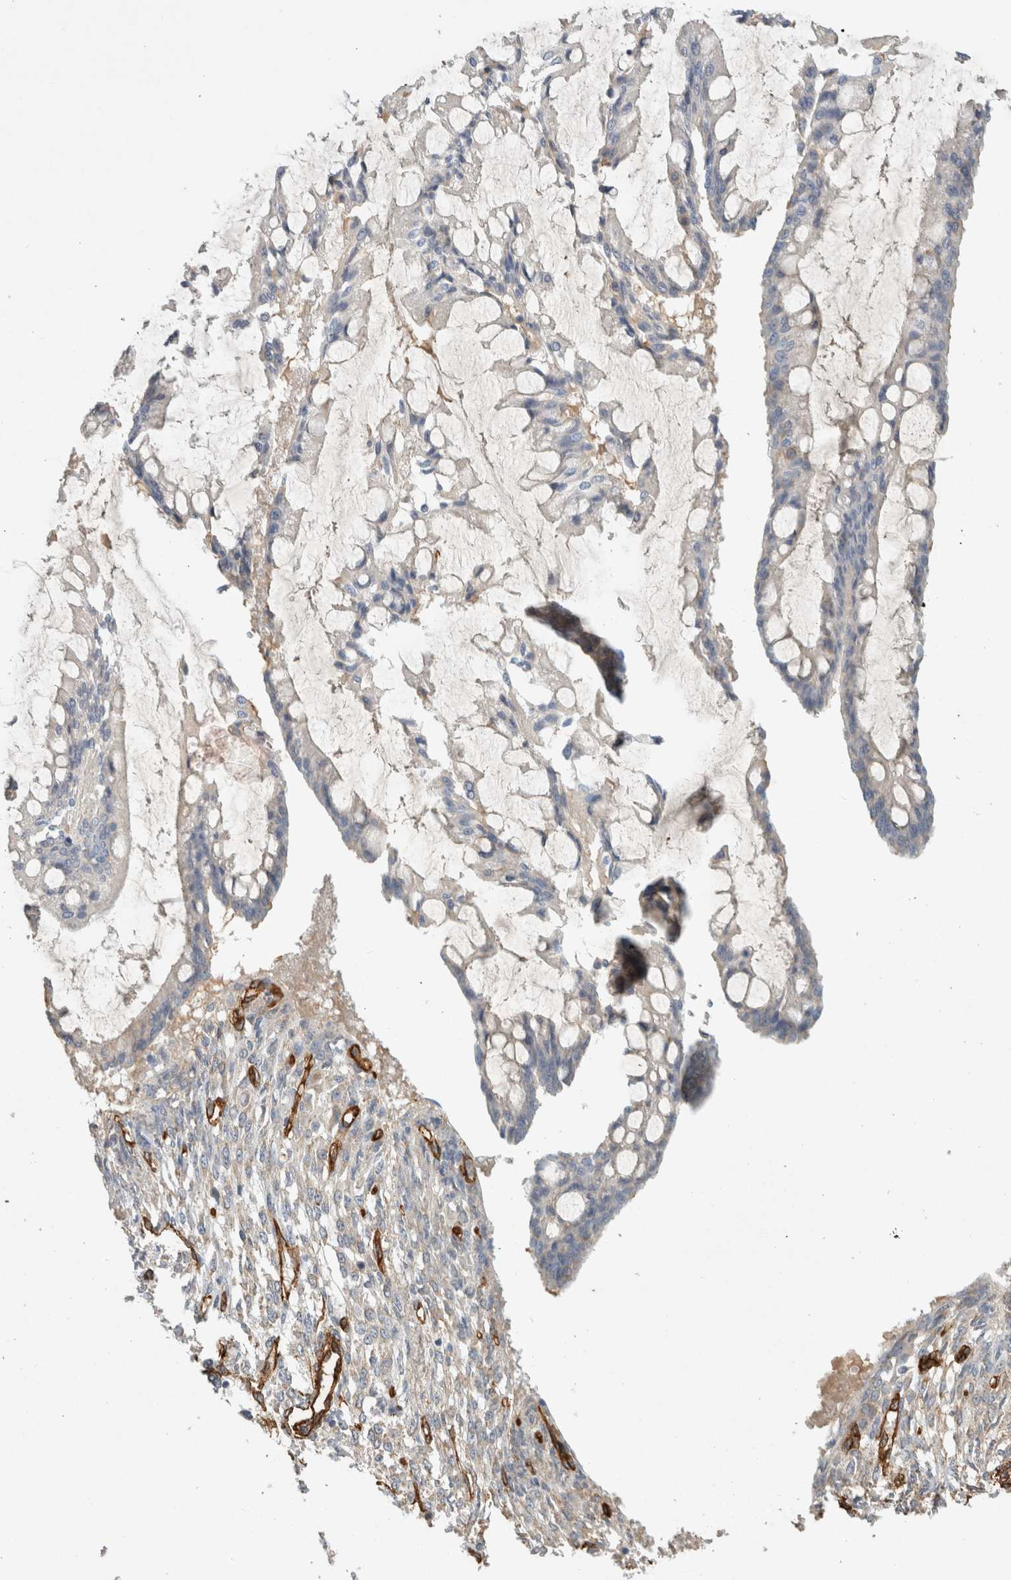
{"staining": {"intensity": "negative", "quantity": "none", "location": "none"}, "tissue": "ovarian cancer", "cell_type": "Tumor cells", "image_type": "cancer", "snomed": [{"axis": "morphology", "description": "Cystadenocarcinoma, mucinous, NOS"}, {"axis": "topography", "description": "Ovary"}], "caption": "This image is of mucinous cystadenocarcinoma (ovarian) stained with IHC to label a protein in brown with the nuclei are counter-stained blue. There is no positivity in tumor cells.", "gene": "JMJD4", "patient": {"sex": "female", "age": 73}}